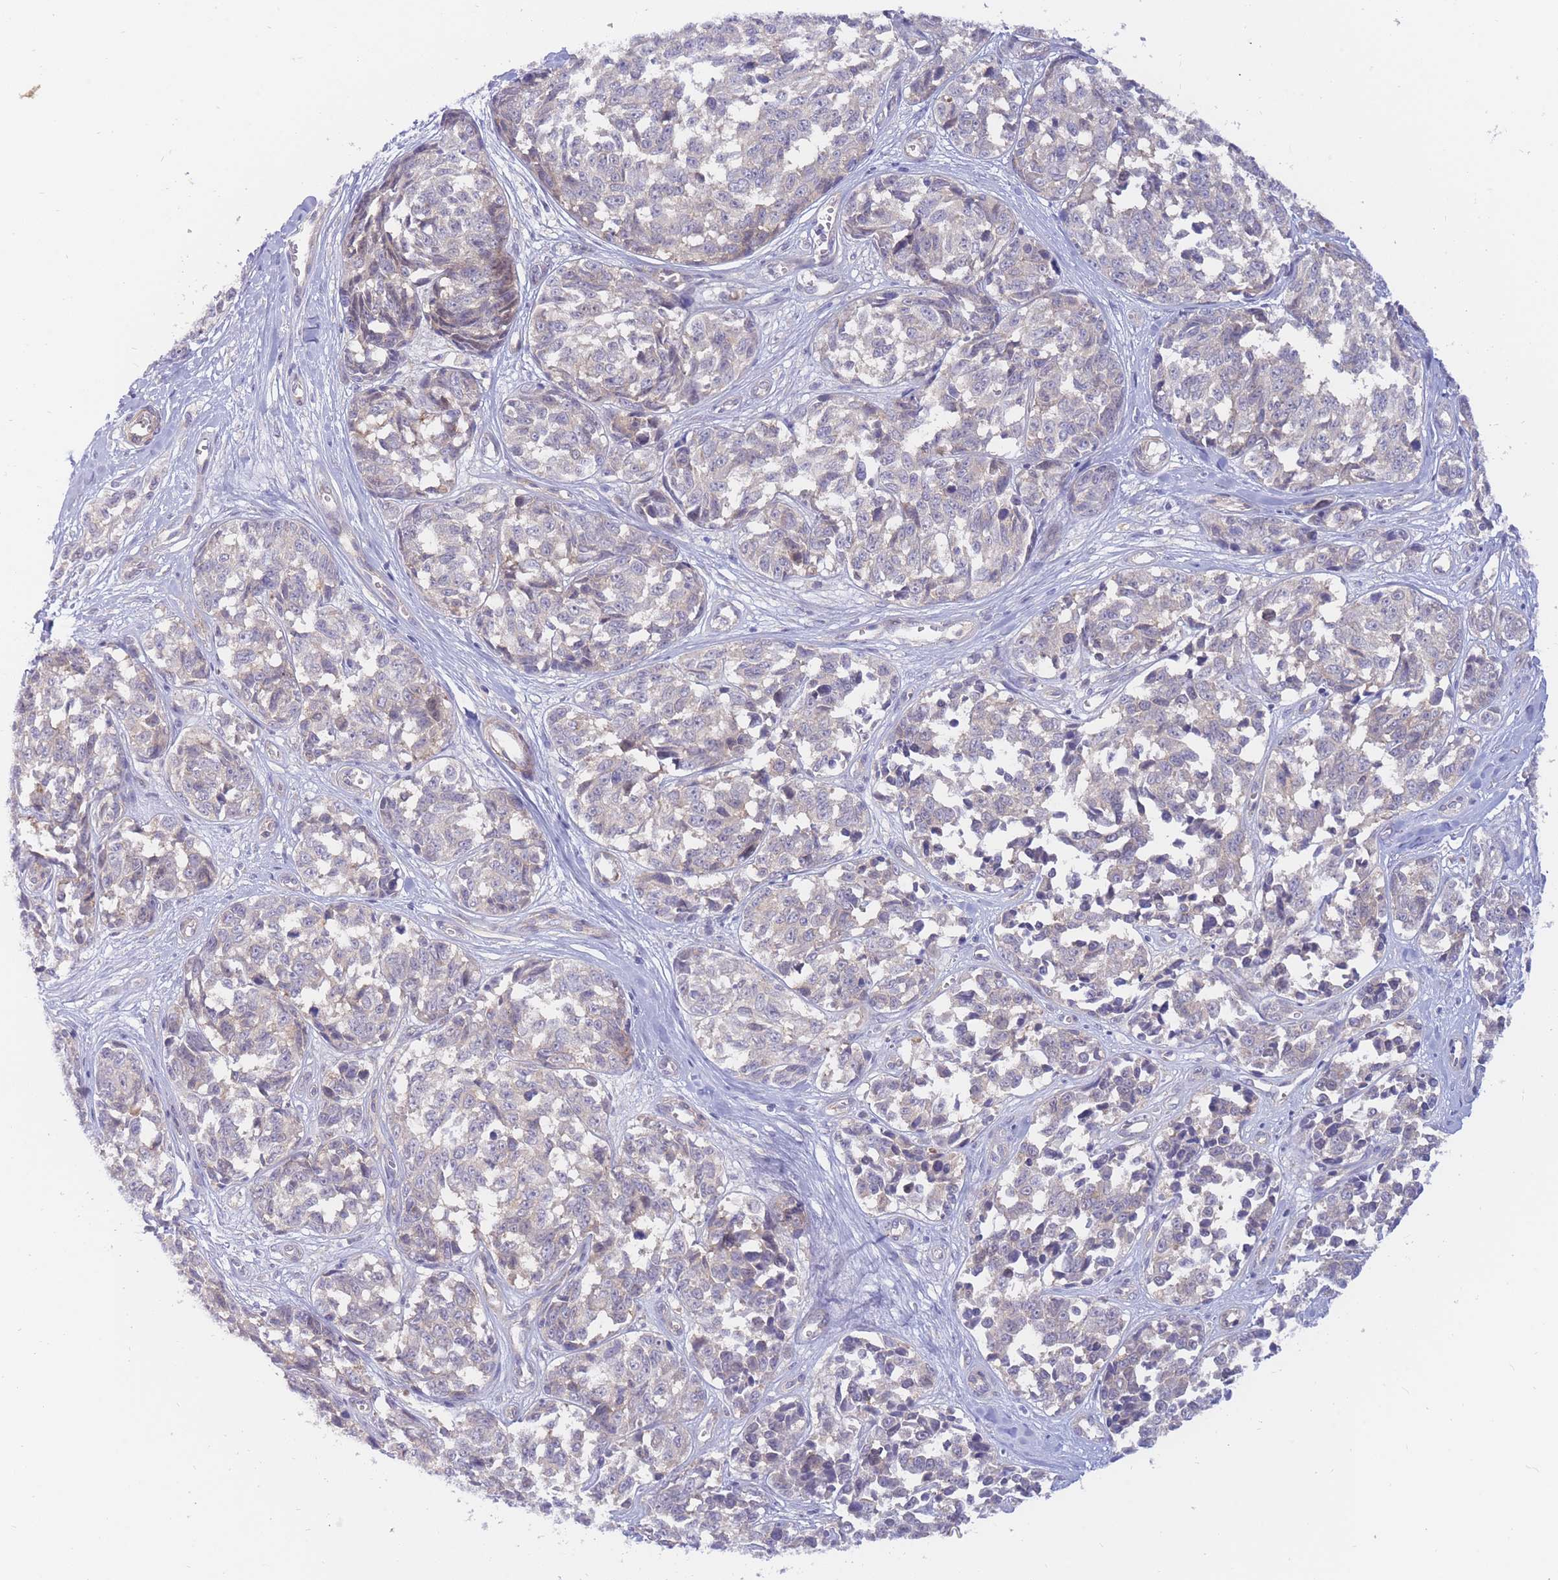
{"staining": {"intensity": "negative", "quantity": "none", "location": "none"}, "tissue": "melanoma", "cell_type": "Tumor cells", "image_type": "cancer", "snomed": [{"axis": "morphology", "description": "Normal tissue, NOS"}, {"axis": "morphology", "description": "Malignant melanoma, NOS"}, {"axis": "topography", "description": "Skin"}], "caption": "High power microscopy histopathology image of an IHC micrograph of melanoma, revealing no significant positivity in tumor cells. (Immunohistochemistry (ihc), brightfield microscopy, high magnification).", "gene": "APOL4", "patient": {"sex": "female", "age": 64}}